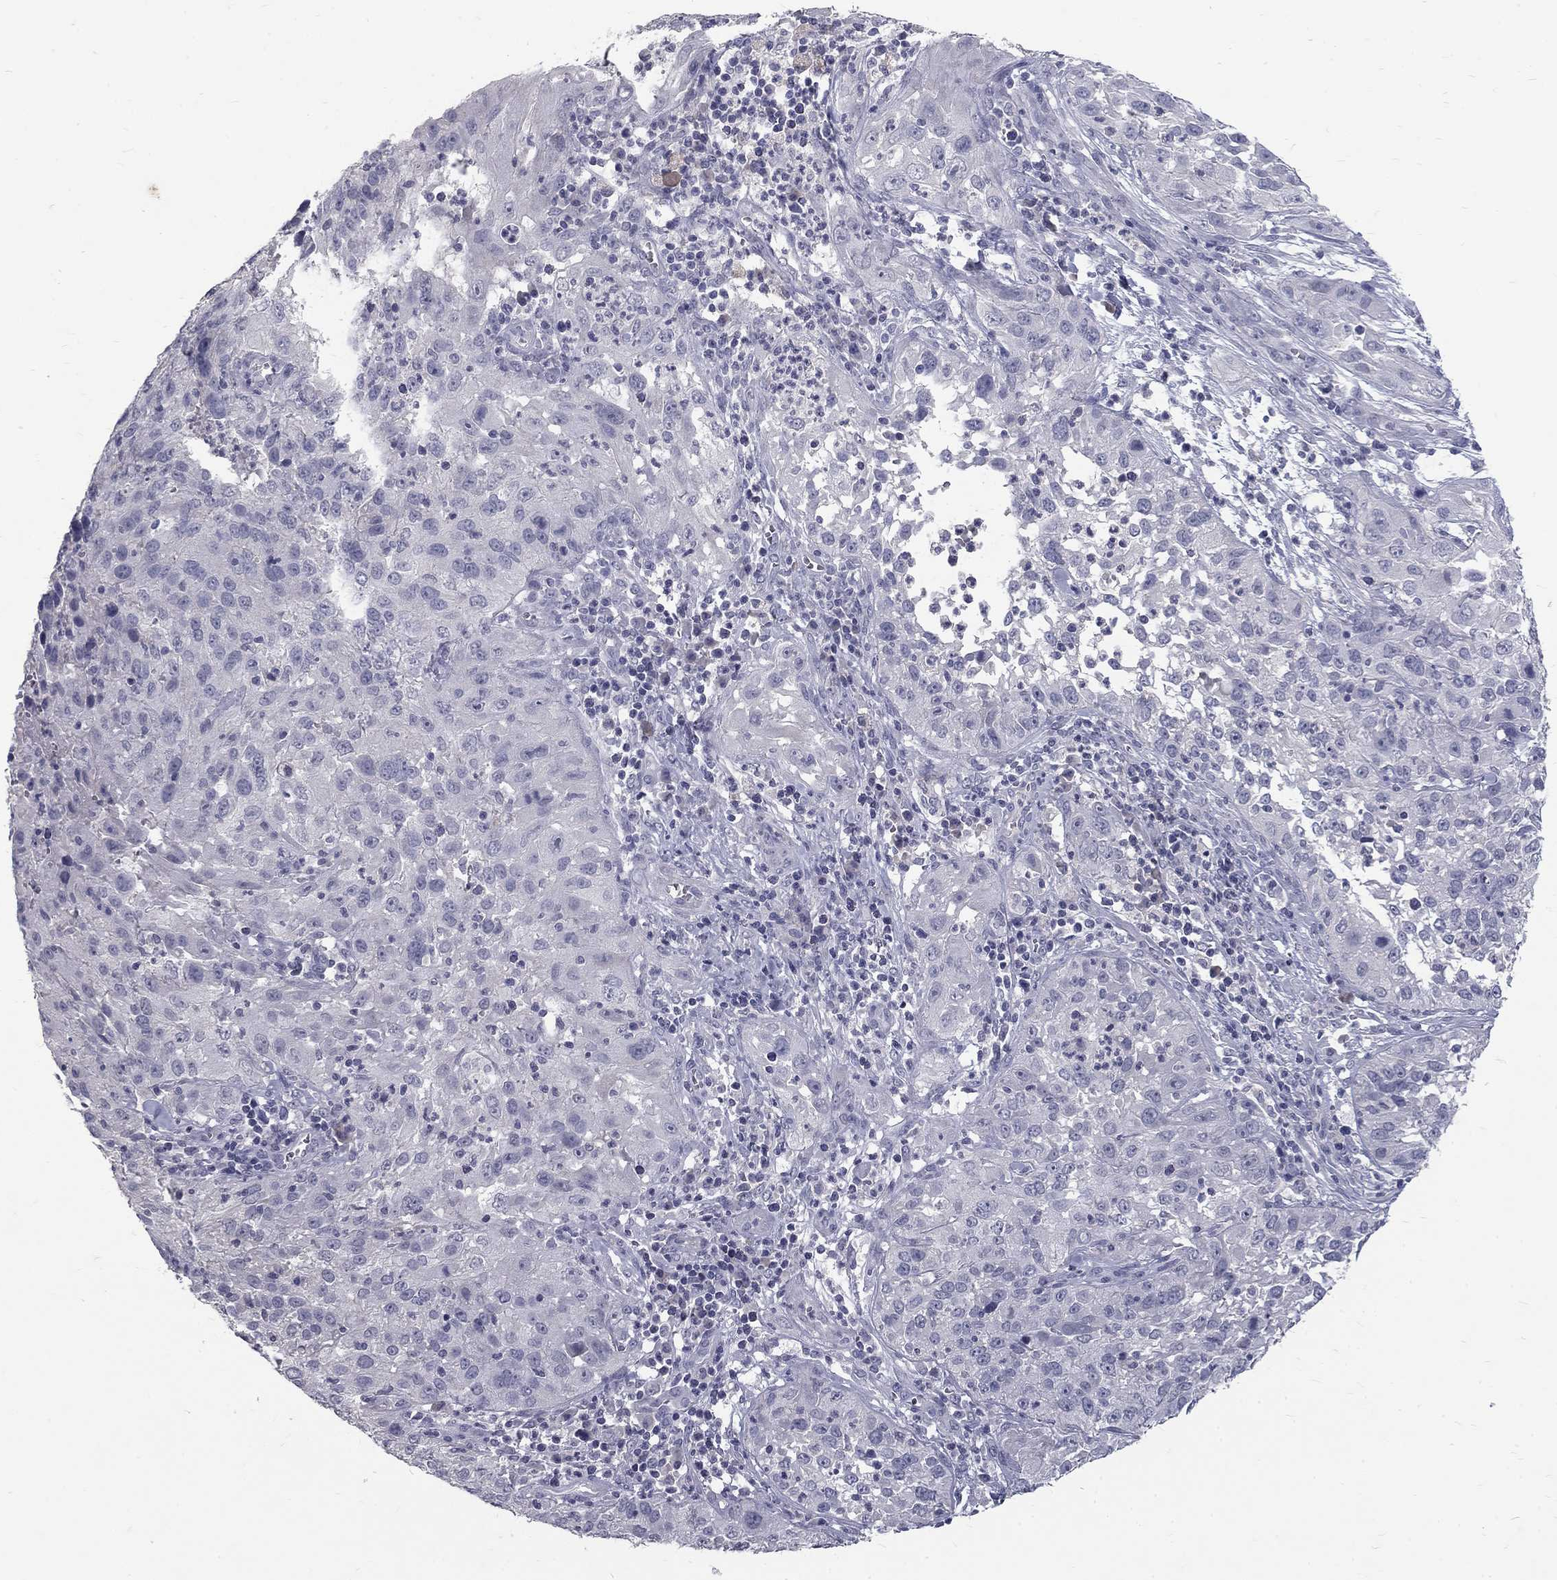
{"staining": {"intensity": "negative", "quantity": "none", "location": "none"}, "tissue": "cervical cancer", "cell_type": "Tumor cells", "image_type": "cancer", "snomed": [{"axis": "morphology", "description": "Squamous cell carcinoma, NOS"}, {"axis": "topography", "description": "Cervix"}], "caption": "Cervical cancer was stained to show a protein in brown. There is no significant expression in tumor cells.", "gene": "NOS1", "patient": {"sex": "female", "age": 32}}